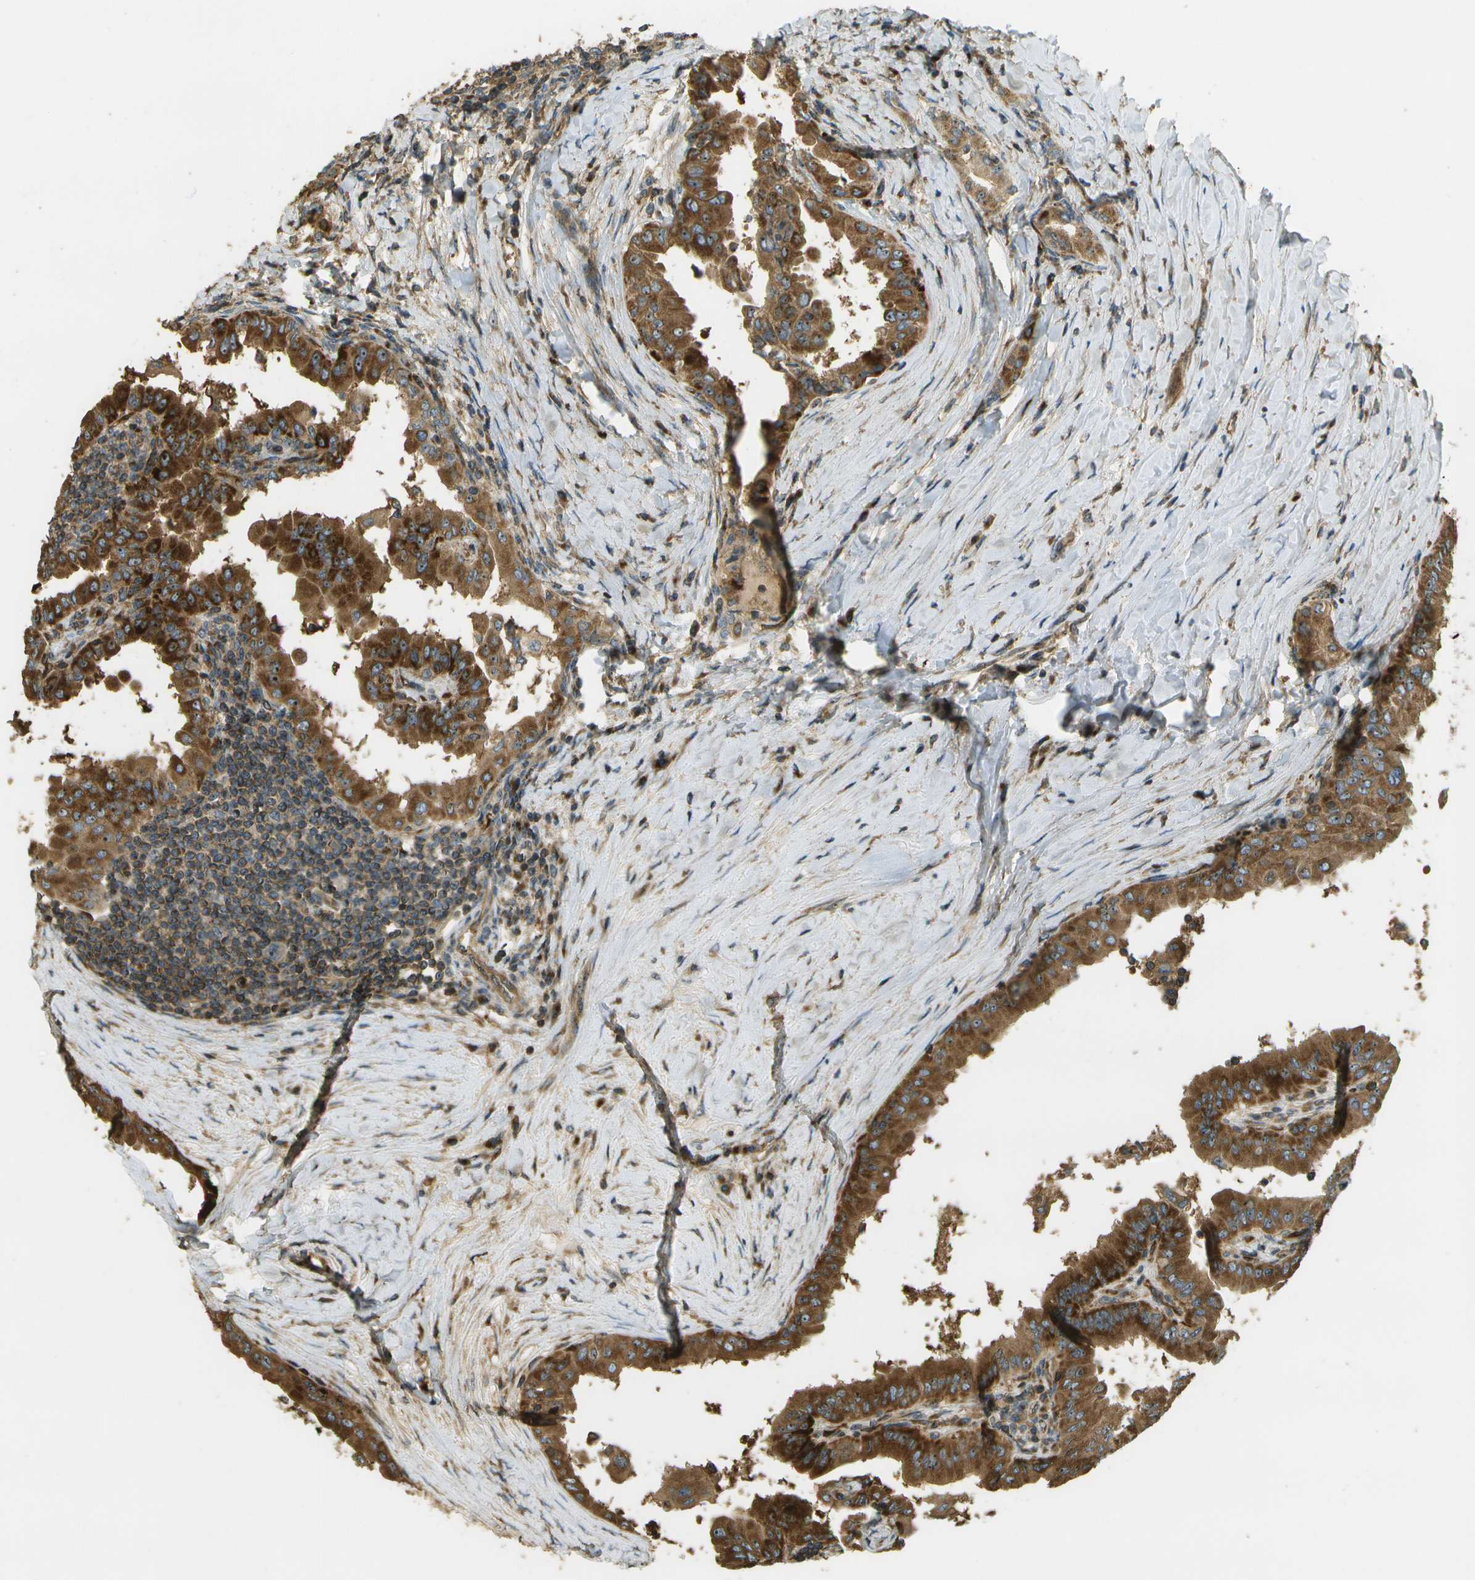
{"staining": {"intensity": "strong", "quantity": ">75%", "location": "cytoplasmic/membranous,nuclear"}, "tissue": "thyroid cancer", "cell_type": "Tumor cells", "image_type": "cancer", "snomed": [{"axis": "morphology", "description": "Papillary adenocarcinoma, NOS"}, {"axis": "topography", "description": "Thyroid gland"}], "caption": "Immunohistochemical staining of thyroid cancer (papillary adenocarcinoma) displays high levels of strong cytoplasmic/membranous and nuclear expression in approximately >75% of tumor cells.", "gene": "LRP12", "patient": {"sex": "male", "age": 33}}